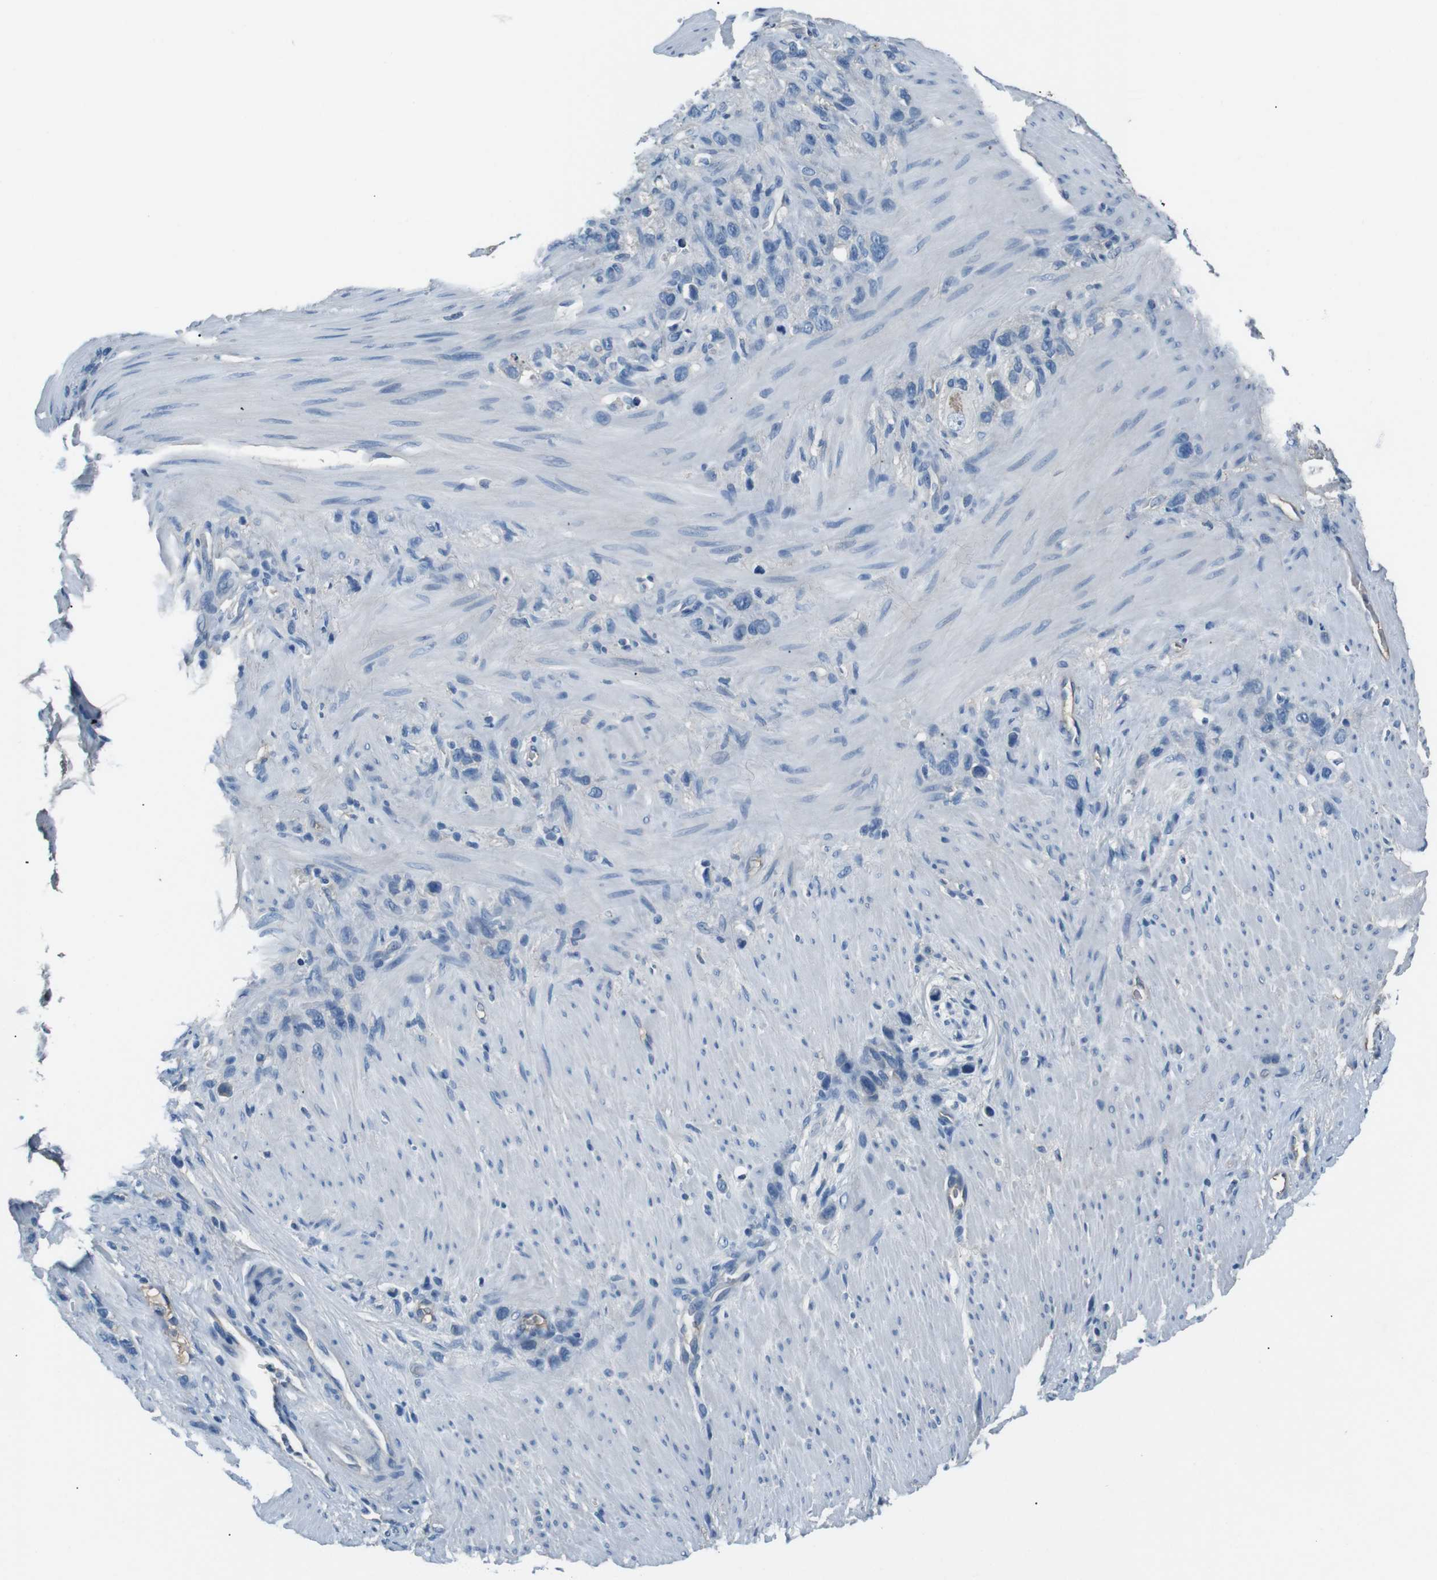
{"staining": {"intensity": "weak", "quantity": "<25%", "location": "cytoplasmic/membranous"}, "tissue": "stomach cancer", "cell_type": "Tumor cells", "image_type": "cancer", "snomed": [{"axis": "morphology", "description": "Adenocarcinoma, NOS"}, {"axis": "morphology", "description": "Adenocarcinoma, High grade"}, {"axis": "topography", "description": "Stomach, upper"}, {"axis": "topography", "description": "Stomach, lower"}], "caption": "This is an IHC histopathology image of stomach cancer. There is no positivity in tumor cells.", "gene": "LEP", "patient": {"sex": "female", "age": 65}}